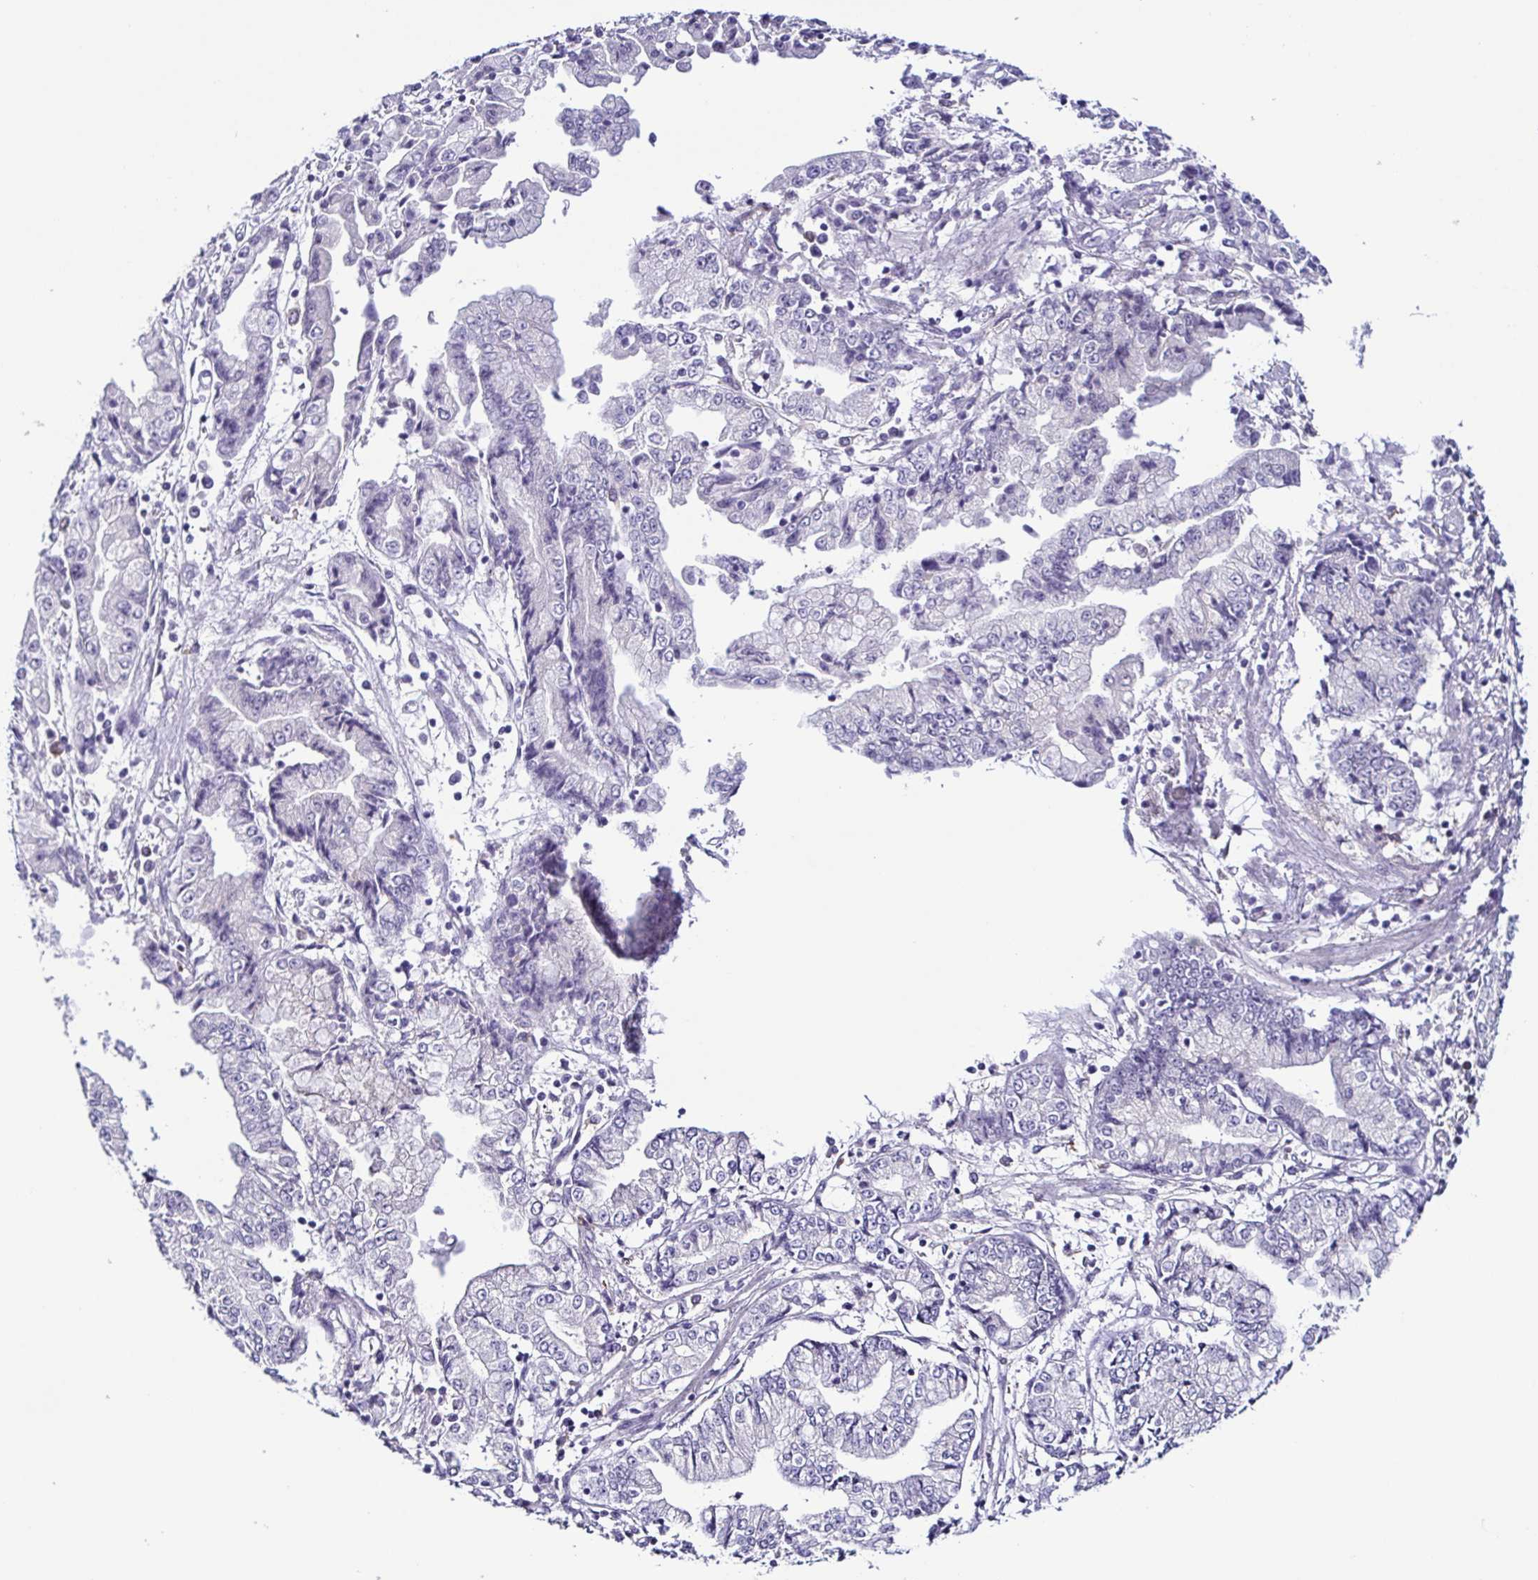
{"staining": {"intensity": "negative", "quantity": "none", "location": "none"}, "tissue": "stomach cancer", "cell_type": "Tumor cells", "image_type": "cancer", "snomed": [{"axis": "morphology", "description": "Adenocarcinoma, NOS"}, {"axis": "topography", "description": "Stomach, upper"}], "caption": "Tumor cells are negative for brown protein staining in stomach cancer (adenocarcinoma). (DAB (3,3'-diaminobenzidine) IHC, high magnification).", "gene": "TERT", "patient": {"sex": "female", "age": 74}}